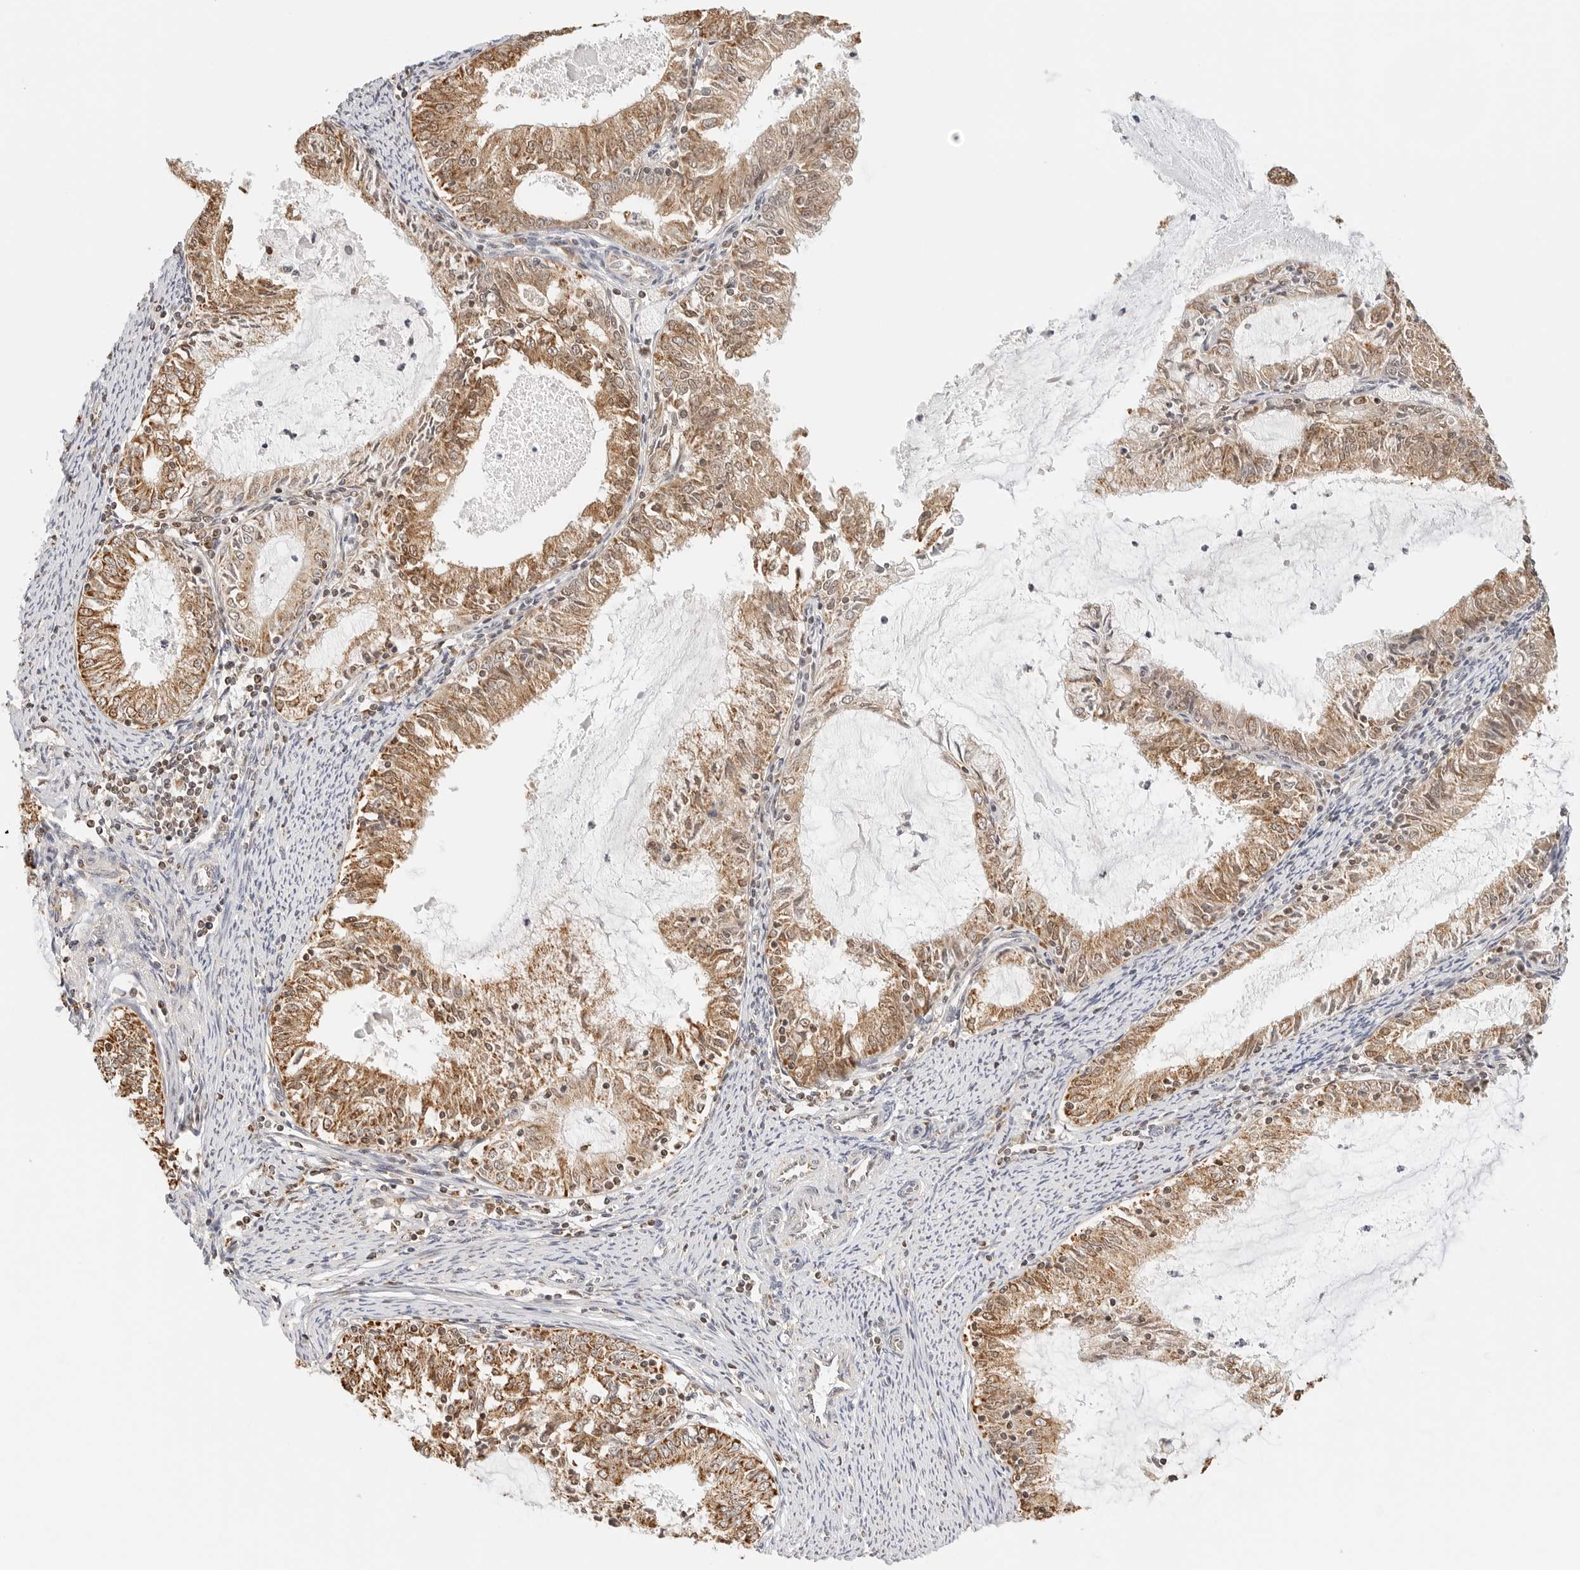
{"staining": {"intensity": "moderate", "quantity": ">75%", "location": "cytoplasmic/membranous"}, "tissue": "endometrial cancer", "cell_type": "Tumor cells", "image_type": "cancer", "snomed": [{"axis": "morphology", "description": "Adenocarcinoma, NOS"}, {"axis": "topography", "description": "Endometrium"}], "caption": "Approximately >75% of tumor cells in endometrial cancer (adenocarcinoma) show moderate cytoplasmic/membranous protein staining as visualized by brown immunohistochemical staining.", "gene": "ATL1", "patient": {"sex": "female", "age": 57}}